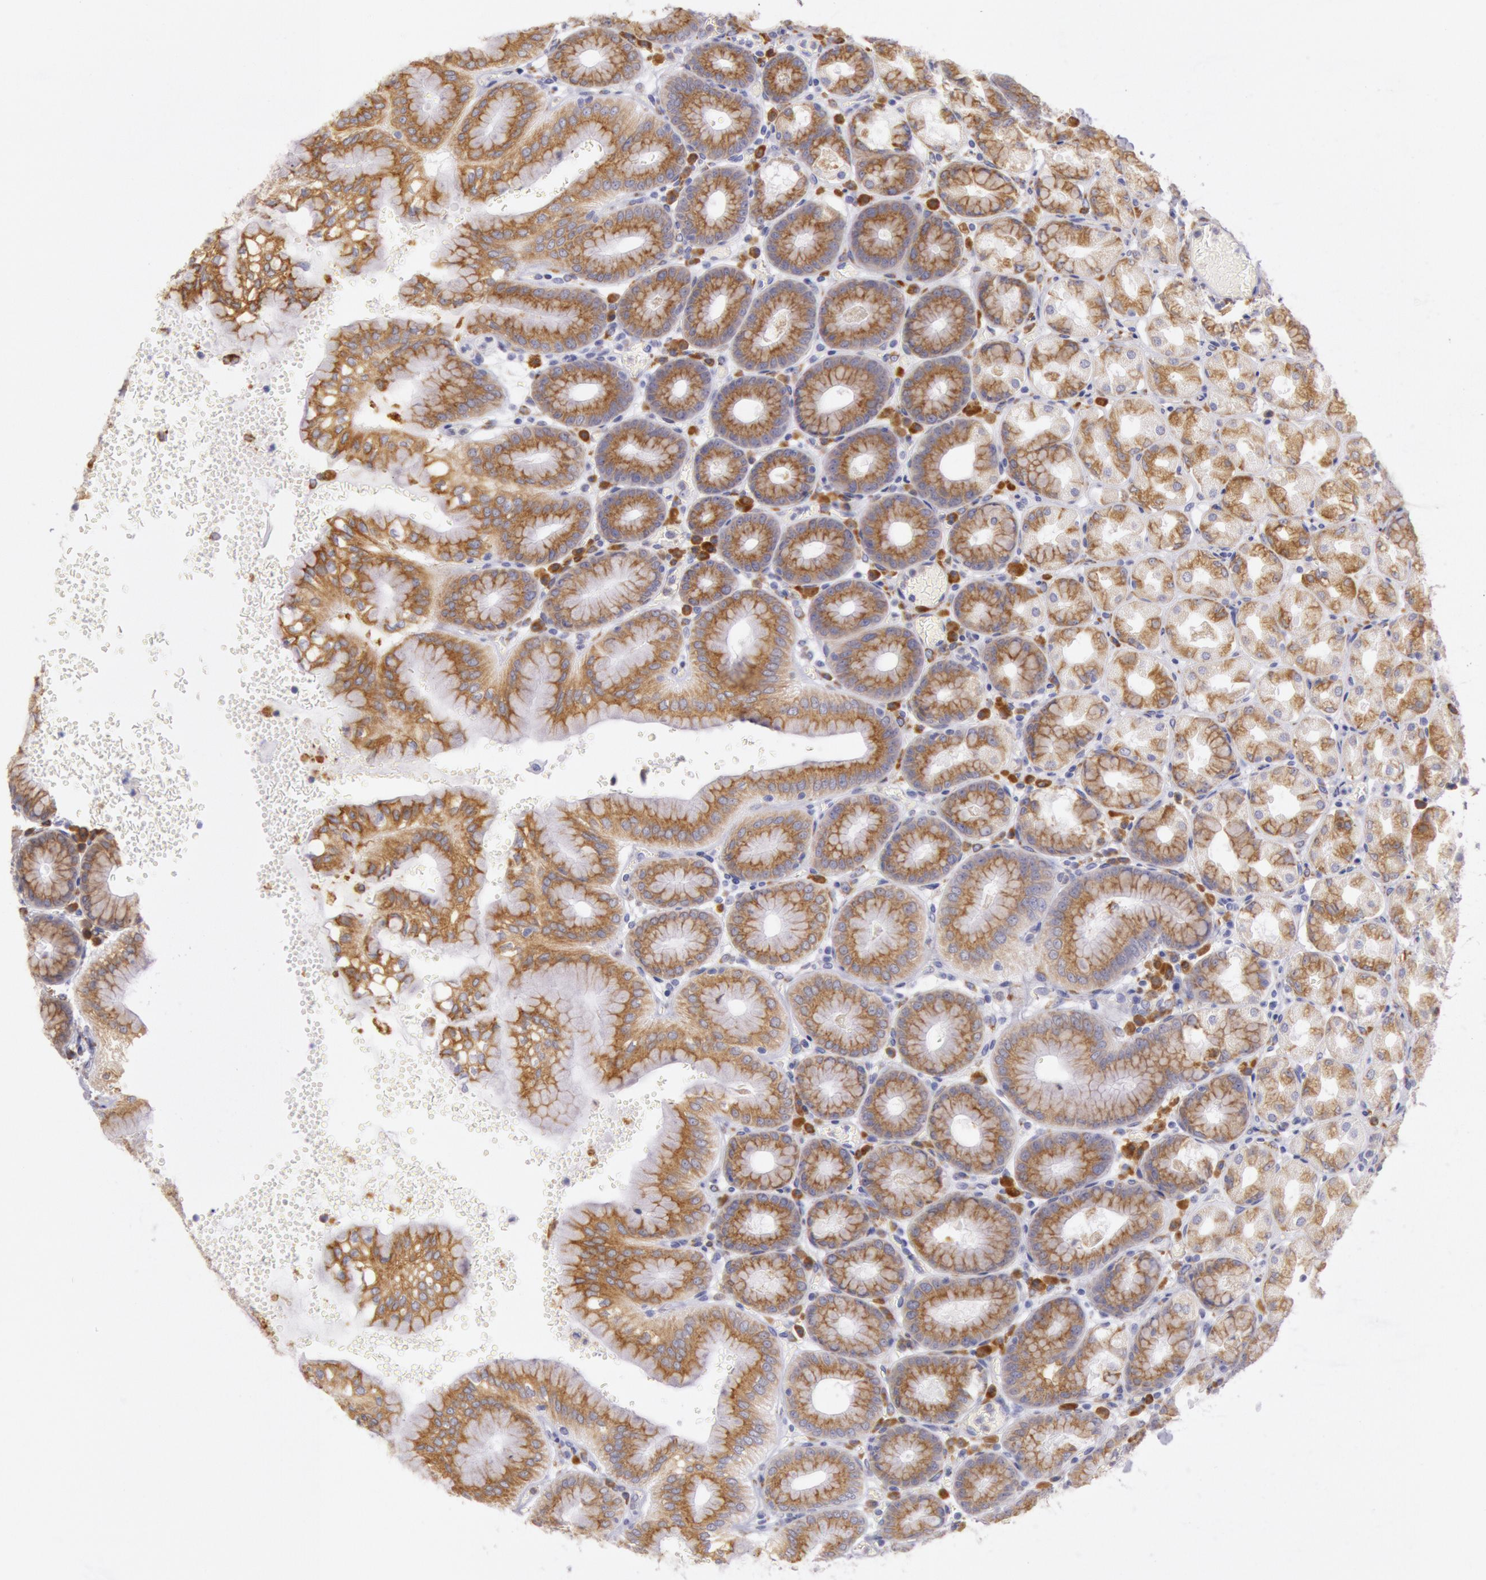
{"staining": {"intensity": "moderate", "quantity": ">75%", "location": "cytoplasmic/membranous"}, "tissue": "stomach", "cell_type": "Glandular cells", "image_type": "normal", "snomed": [{"axis": "morphology", "description": "Normal tissue, NOS"}, {"axis": "topography", "description": "Stomach, upper"}, {"axis": "topography", "description": "Stomach"}], "caption": "Protein staining by immunohistochemistry displays moderate cytoplasmic/membranous positivity in approximately >75% of glandular cells in normal stomach.", "gene": "CIDEB", "patient": {"sex": "male", "age": 76}}